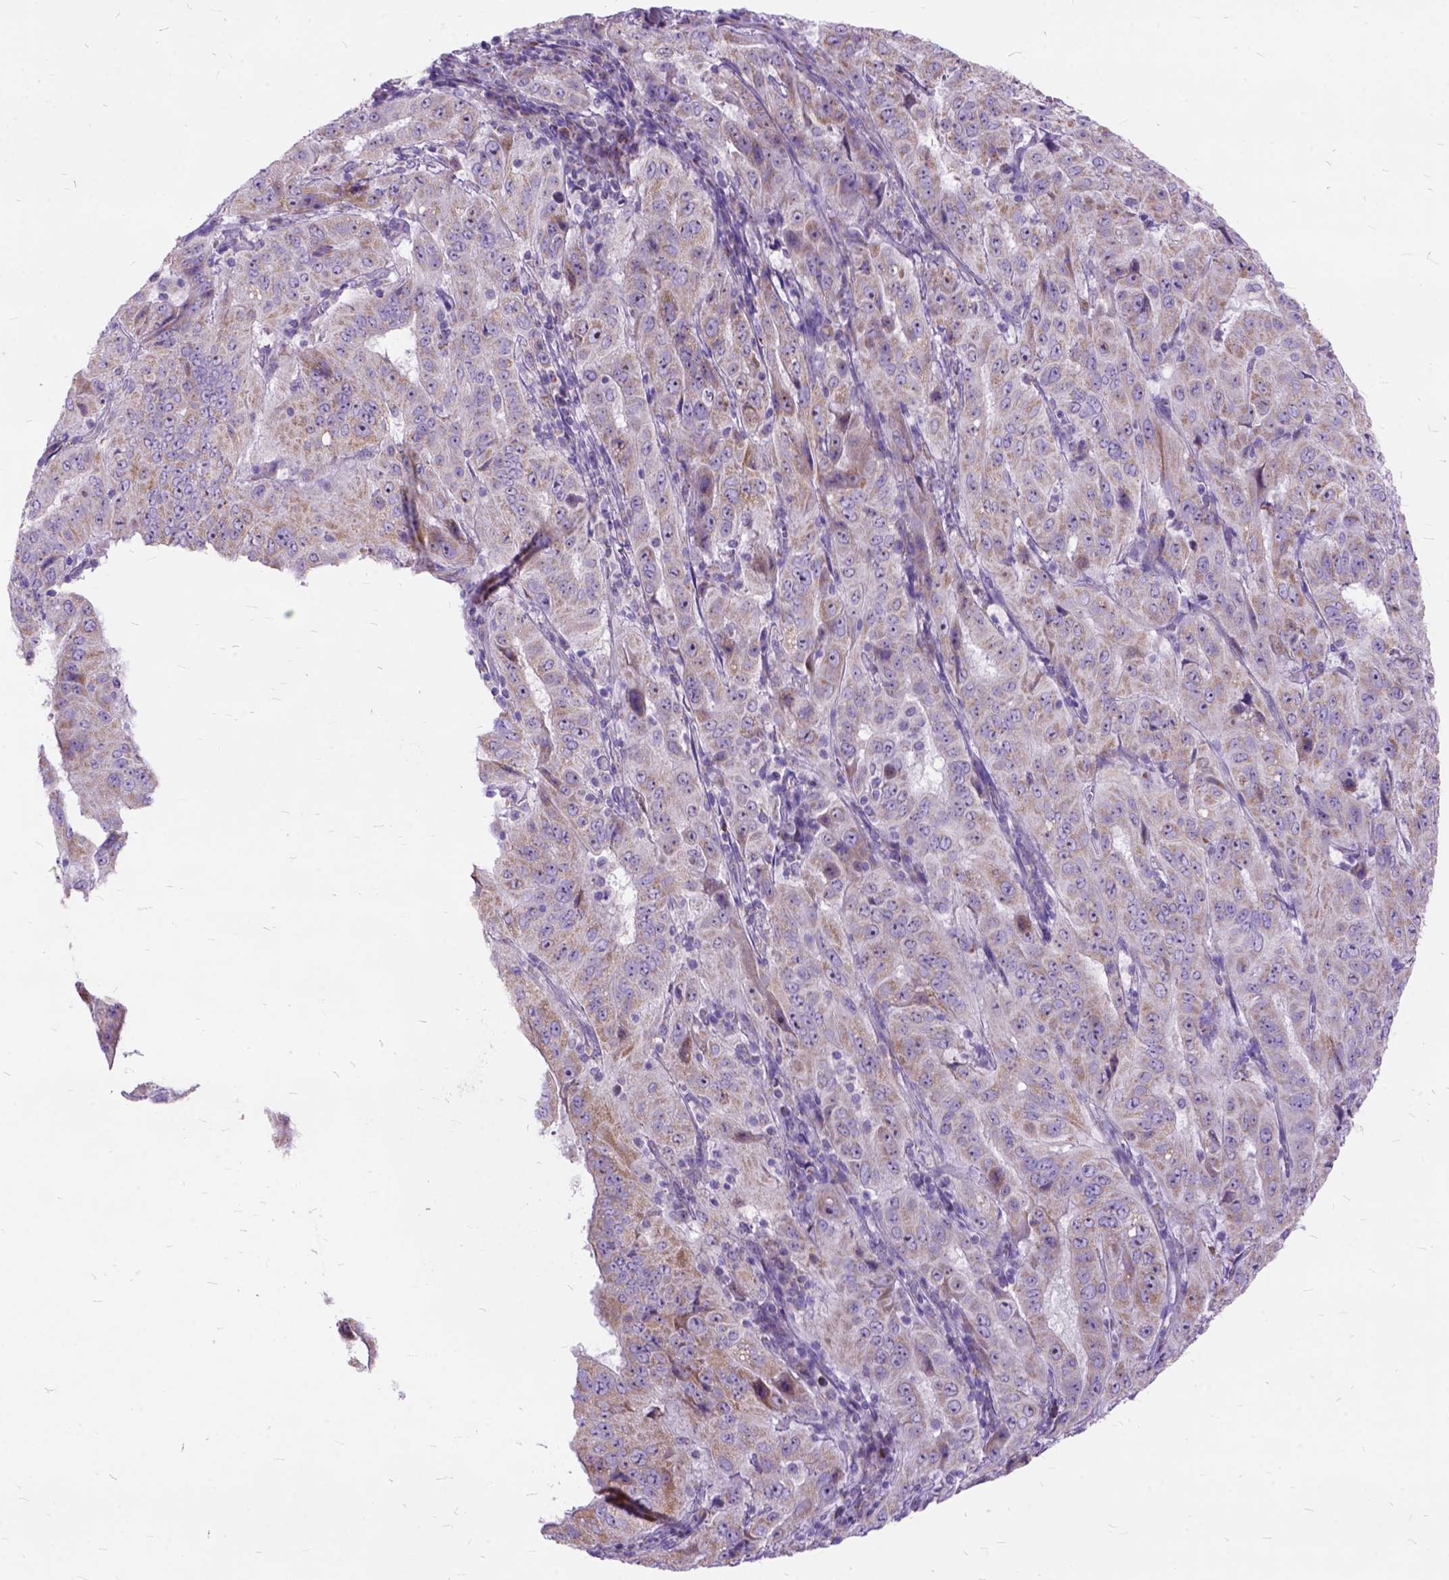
{"staining": {"intensity": "weak", "quantity": ">75%", "location": "cytoplasmic/membranous"}, "tissue": "pancreatic cancer", "cell_type": "Tumor cells", "image_type": "cancer", "snomed": [{"axis": "morphology", "description": "Adenocarcinoma, NOS"}, {"axis": "topography", "description": "Pancreas"}], "caption": "Weak cytoplasmic/membranous staining is present in approximately >75% of tumor cells in adenocarcinoma (pancreatic).", "gene": "CTAG2", "patient": {"sex": "male", "age": 63}}